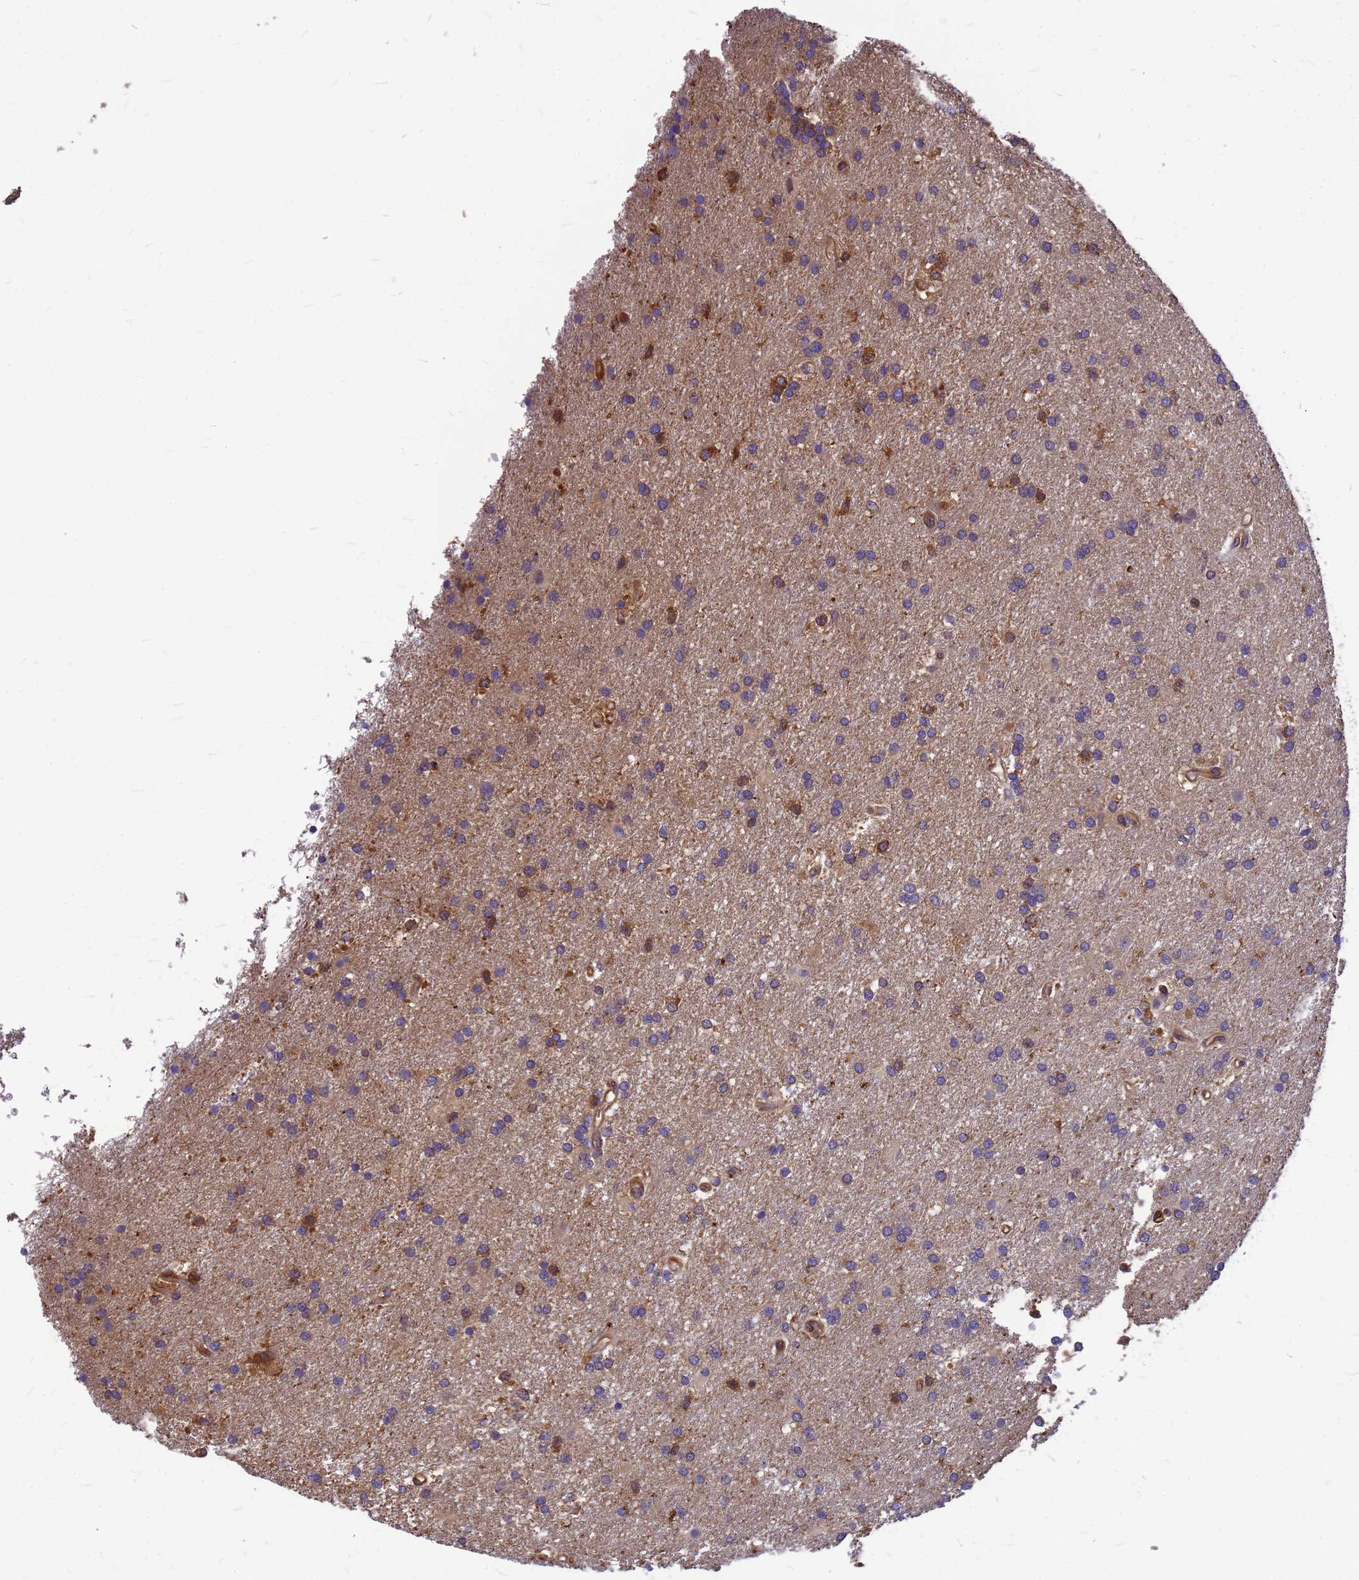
{"staining": {"intensity": "moderate", "quantity": "<25%", "location": "cytoplasmic/membranous"}, "tissue": "glioma", "cell_type": "Tumor cells", "image_type": "cancer", "snomed": [{"axis": "morphology", "description": "Glioma, malignant, Low grade"}, {"axis": "topography", "description": "Brain"}], "caption": "A histopathology image of human malignant glioma (low-grade) stained for a protein displays moderate cytoplasmic/membranous brown staining in tumor cells. (DAB = brown stain, brightfield microscopy at high magnification).", "gene": "GID4", "patient": {"sex": "male", "age": 66}}